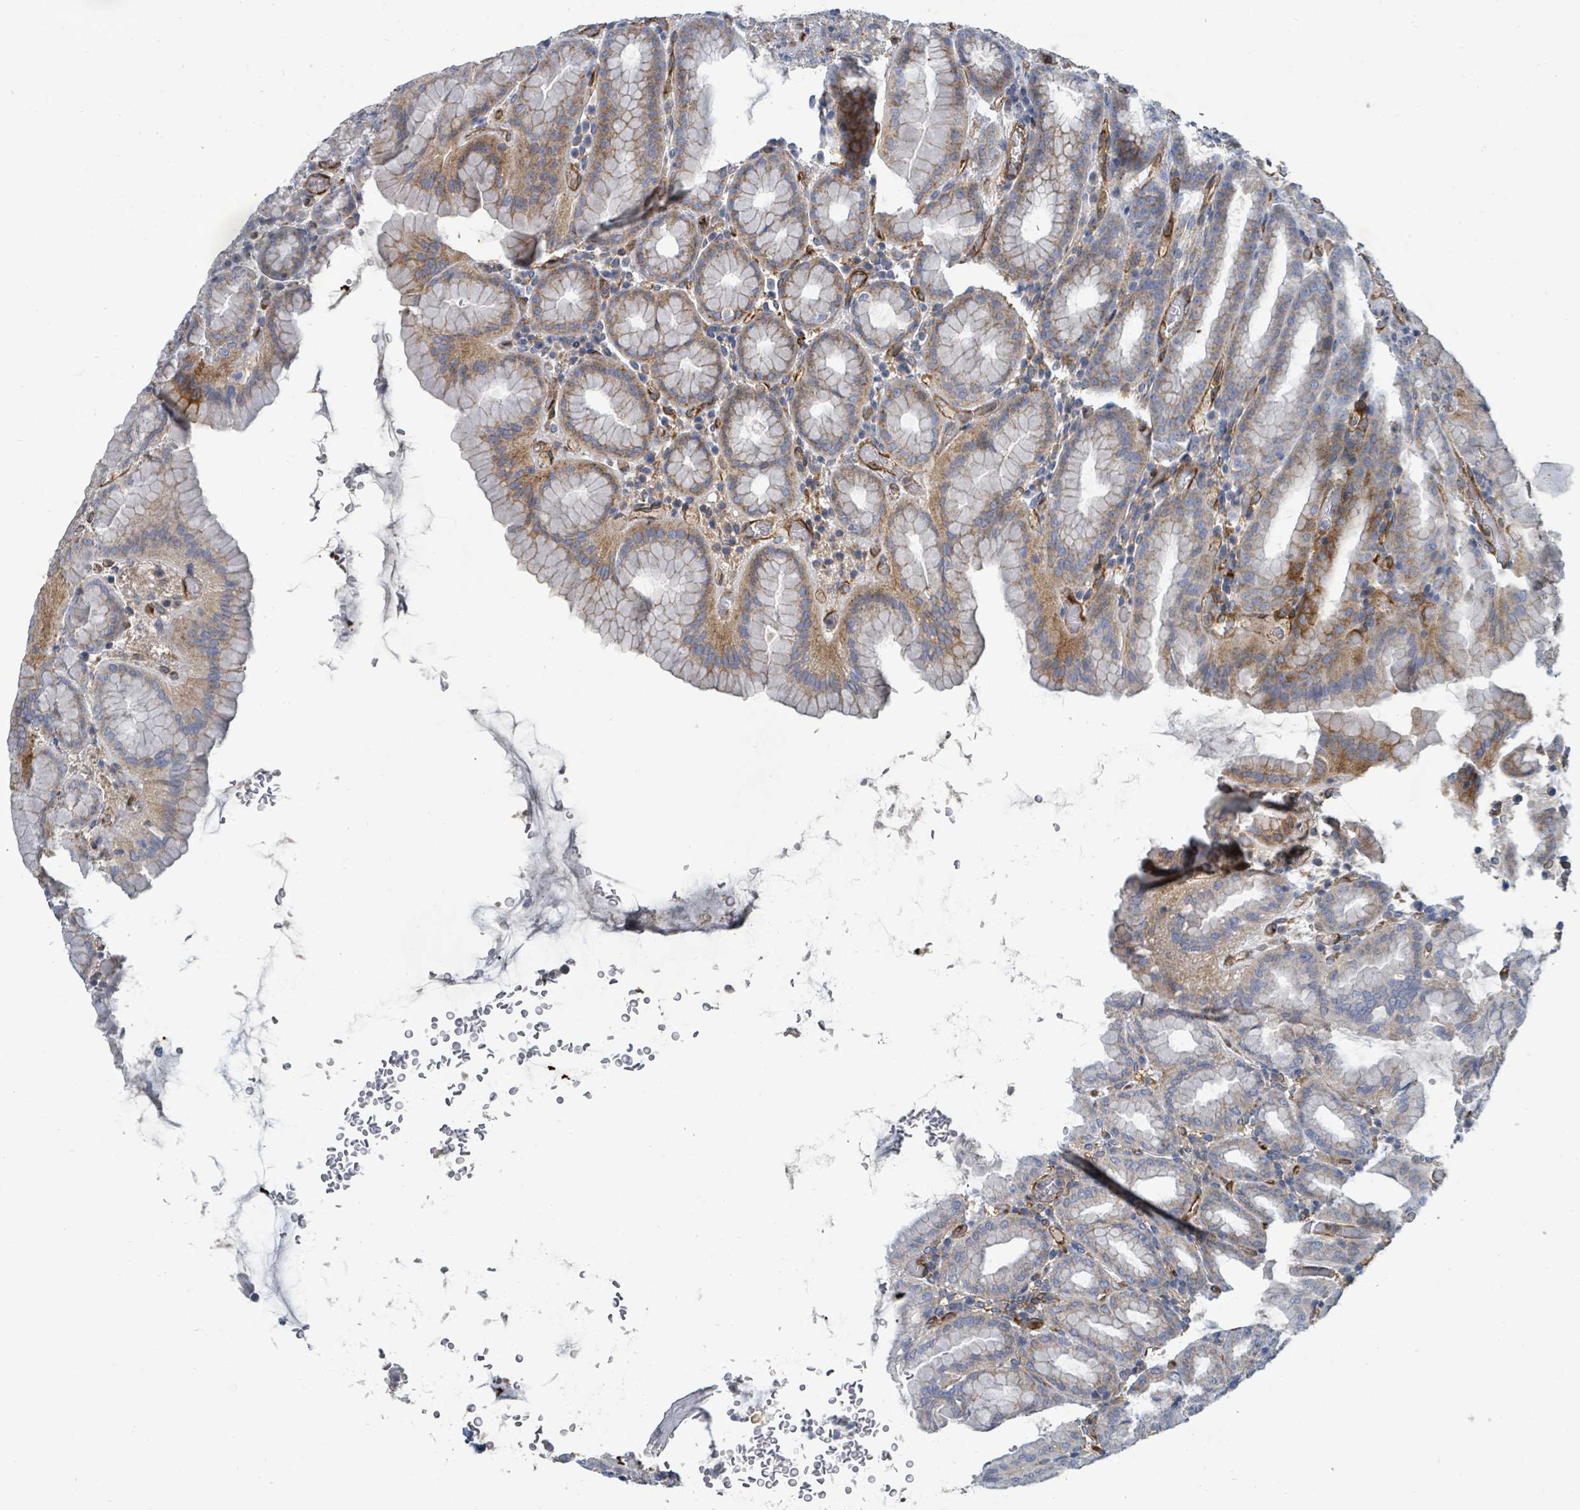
{"staining": {"intensity": "moderate", "quantity": "<25%", "location": "cytoplasmic/membranous"}, "tissue": "stomach", "cell_type": "Glandular cells", "image_type": "normal", "snomed": [{"axis": "morphology", "description": "Normal tissue, NOS"}, {"axis": "topography", "description": "Stomach, upper"}, {"axis": "topography", "description": "Stomach"}], "caption": "Protein analysis of unremarkable stomach reveals moderate cytoplasmic/membranous positivity in approximately <25% of glandular cells.", "gene": "IFIT1", "patient": {"sex": "male", "age": 68}}